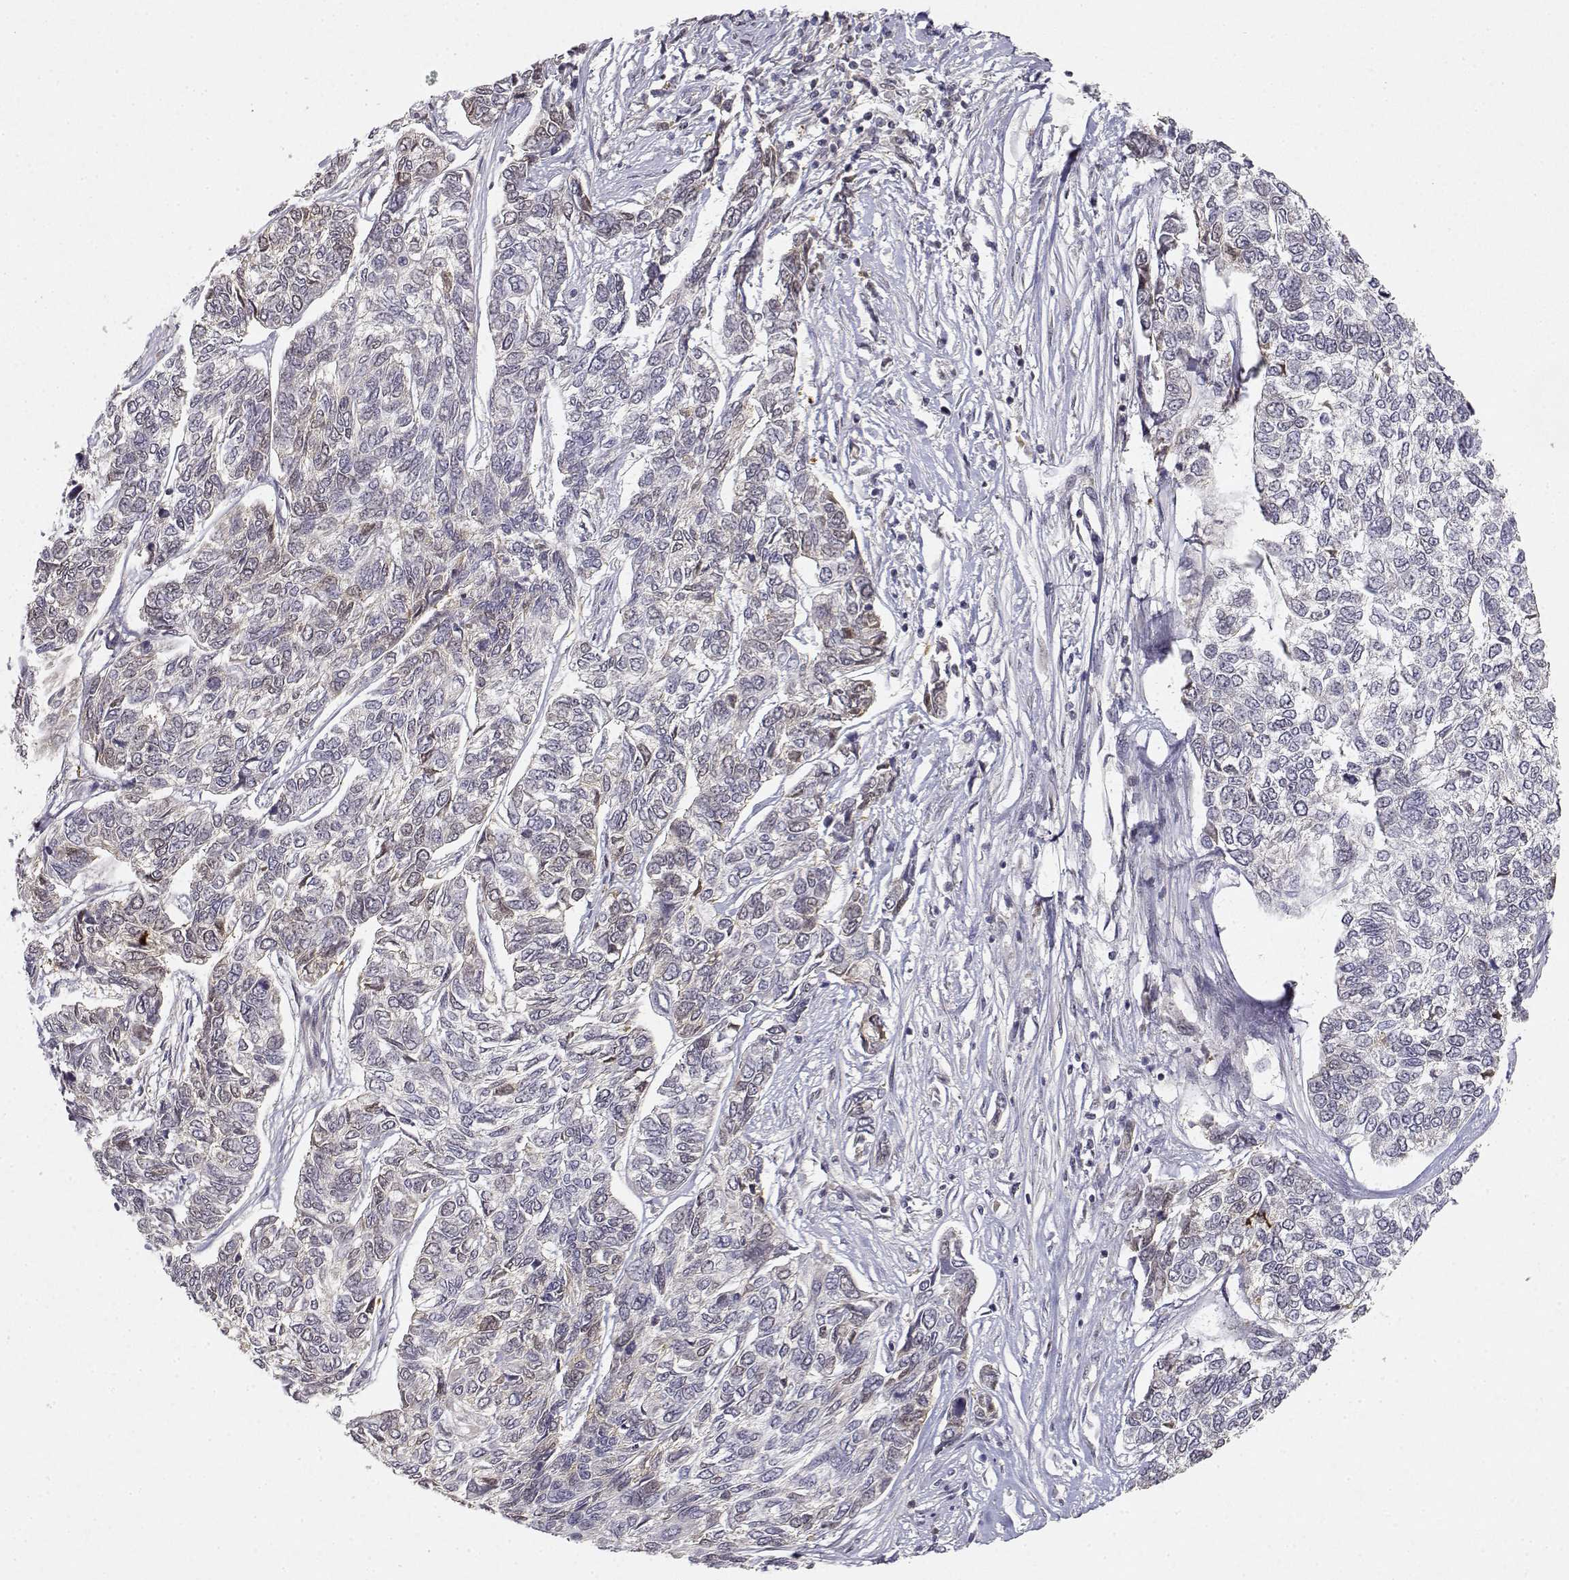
{"staining": {"intensity": "weak", "quantity": "<25%", "location": "cytoplasmic/membranous"}, "tissue": "skin cancer", "cell_type": "Tumor cells", "image_type": "cancer", "snomed": [{"axis": "morphology", "description": "Basal cell carcinoma"}, {"axis": "topography", "description": "Skin"}], "caption": "Tumor cells show no significant staining in basal cell carcinoma (skin). (Stains: DAB immunohistochemistry with hematoxylin counter stain, Microscopy: brightfield microscopy at high magnification).", "gene": "RAD51", "patient": {"sex": "female", "age": 65}}